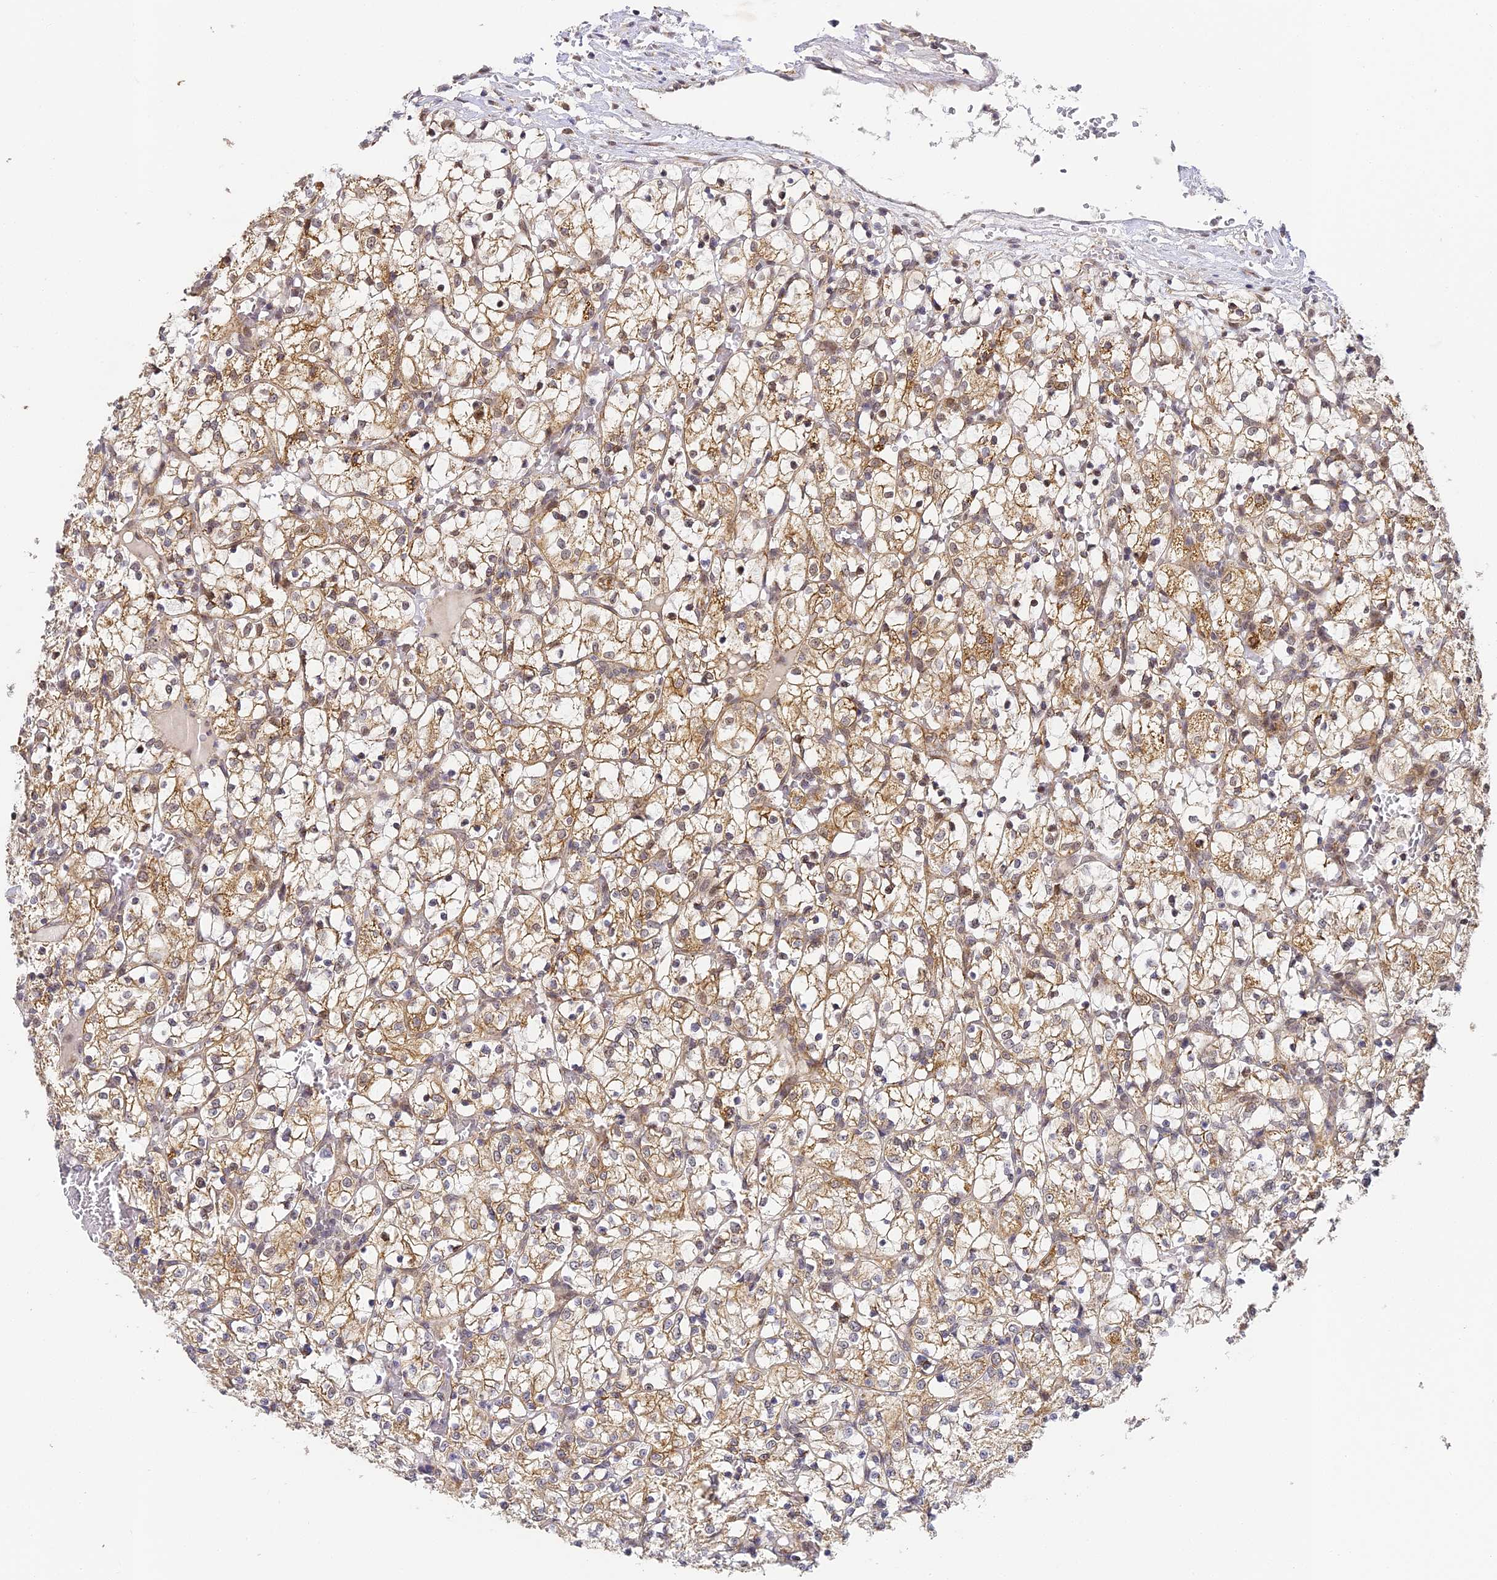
{"staining": {"intensity": "moderate", "quantity": "25%-75%", "location": "cytoplasmic/membranous"}, "tissue": "renal cancer", "cell_type": "Tumor cells", "image_type": "cancer", "snomed": [{"axis": "morphology", "description": "Adenocarcinoma, NOS"}, {"axis": "topography", "description": "Kidney"}], "caption": "Immunohistochemical staining of human renal adenocarcinoma demonstrates medium levels of moderate cytoplasmic/membranous protein positivity in approximately 25%-75% of tumor cells.", "gene": "DNAAF10", "patient": {"sex": "female", "age": 69}}